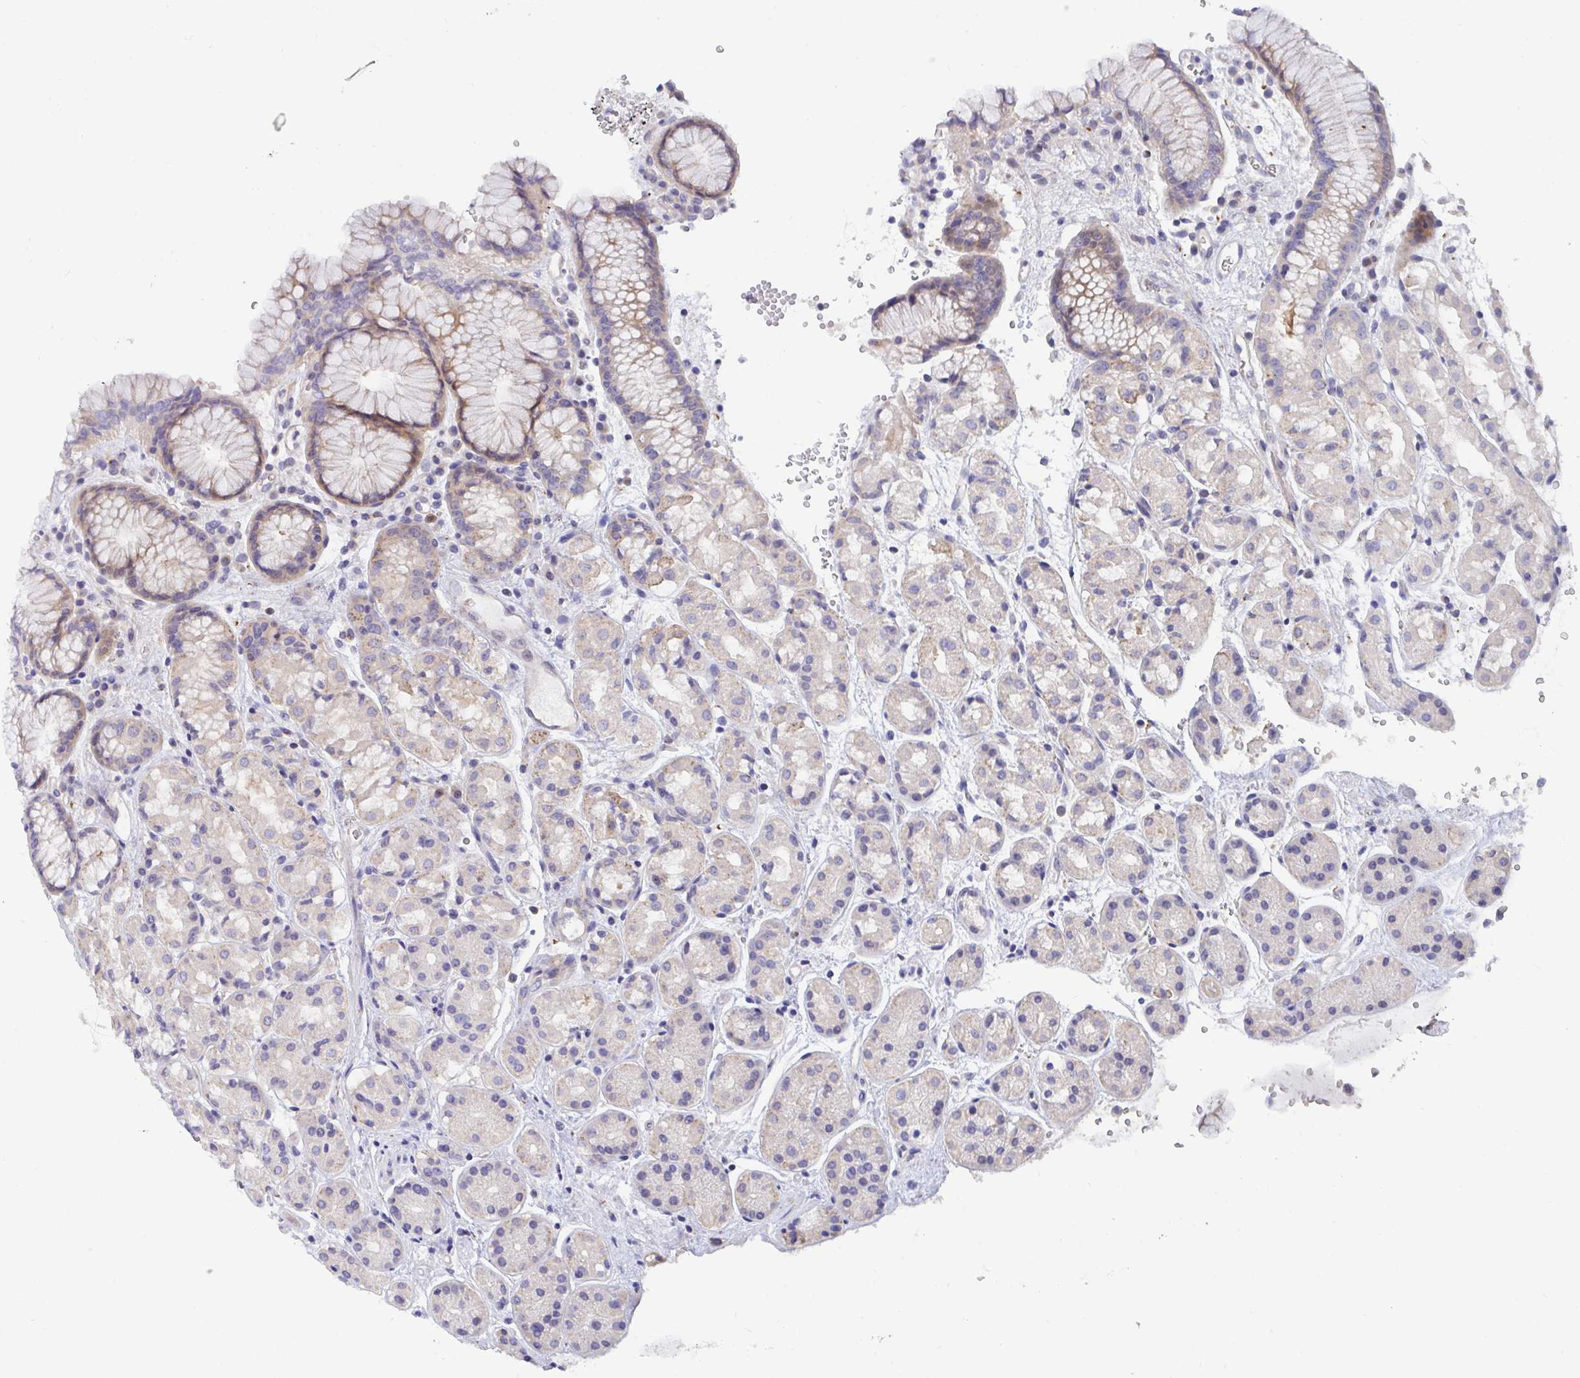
{"staining": {"intensity": "moderate", "quantity": "<25%", "location": "cytoplasmic/membranous,nuclear"}, "tissue": "stomach", "cell_type": "Glandular cells", "image_type": "normal", "snomed": [{"axis": "morphology", "description": "Normal tissue, NOS"}, {"axis": "topography", "description": "Stomach"}, {"axis": "topography", "description": "Stomach, lower"}], "caption": "A histopathology image showing moderate cytoplasmic/membranous,nuclear expression in about <25% of glandular cells in unremarkable stomach, as visualized by brown immunohistochemical staining.", "gene": "P2RX3", "patient": {"sex": "female", "age": 56}}